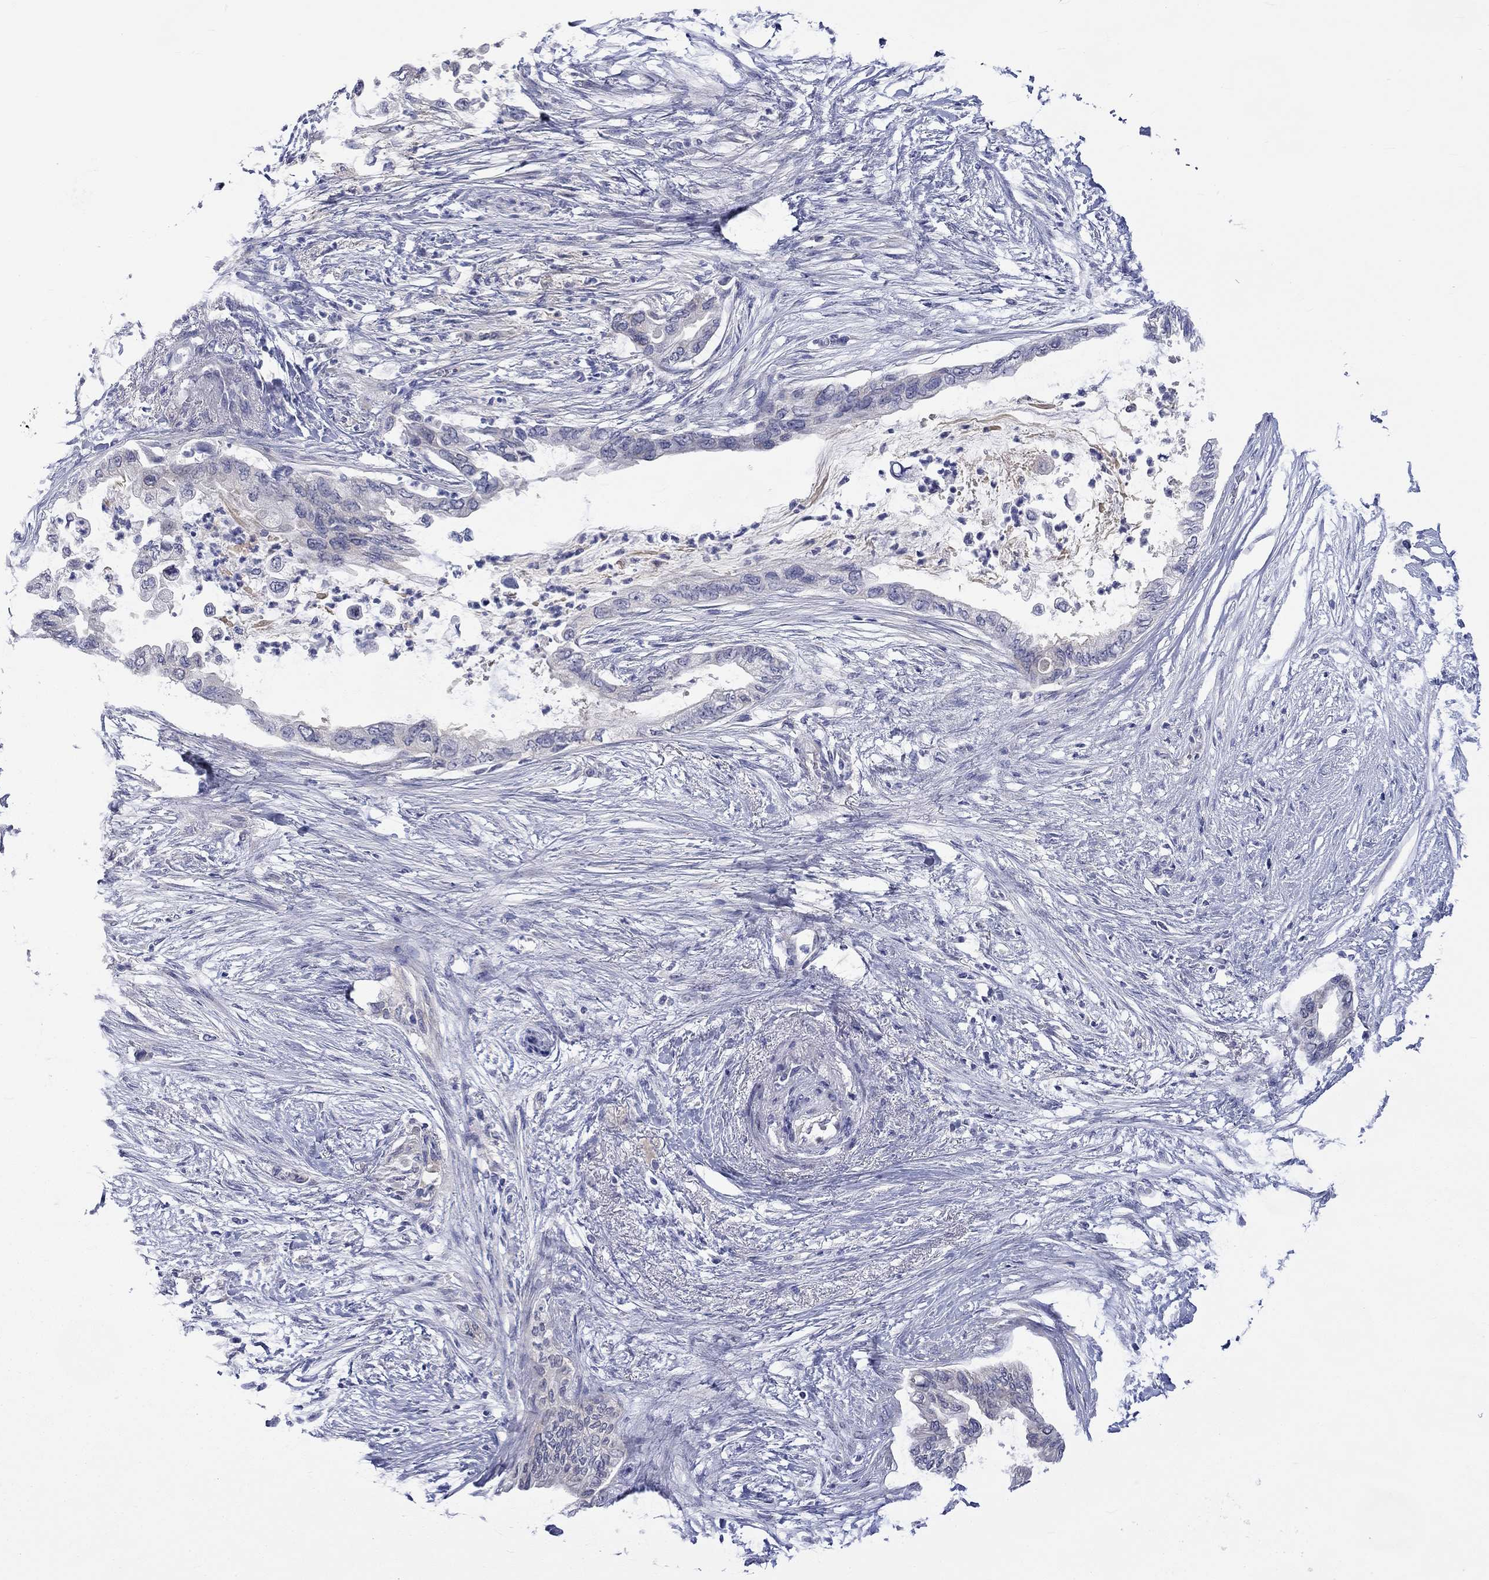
{"staining": {"intensity": "negative", "quantity": "none", "location": "none"}, "tissue": "pancreatic cancer", "cell_type": "Tumor cells", "image_type": "cancer", "snomed": [{"axis": "morphology", "description": "Normal tissue, NOS"}, {"axis": "morphology", "description": "Adenocarcinoma, NOS"}, {"axis": "topography", "description": "Pancreas"}, {"axis": "topography", "description": "Duodenum"}], "caption": "Human pancreatic cancer (adenocarcinoma) stained for a protein using immunohistochemistry (IHC) reveals no positivity in tumor cells.", "gene": "CERS1", "patient": {"sex": "female", "age": 60}}